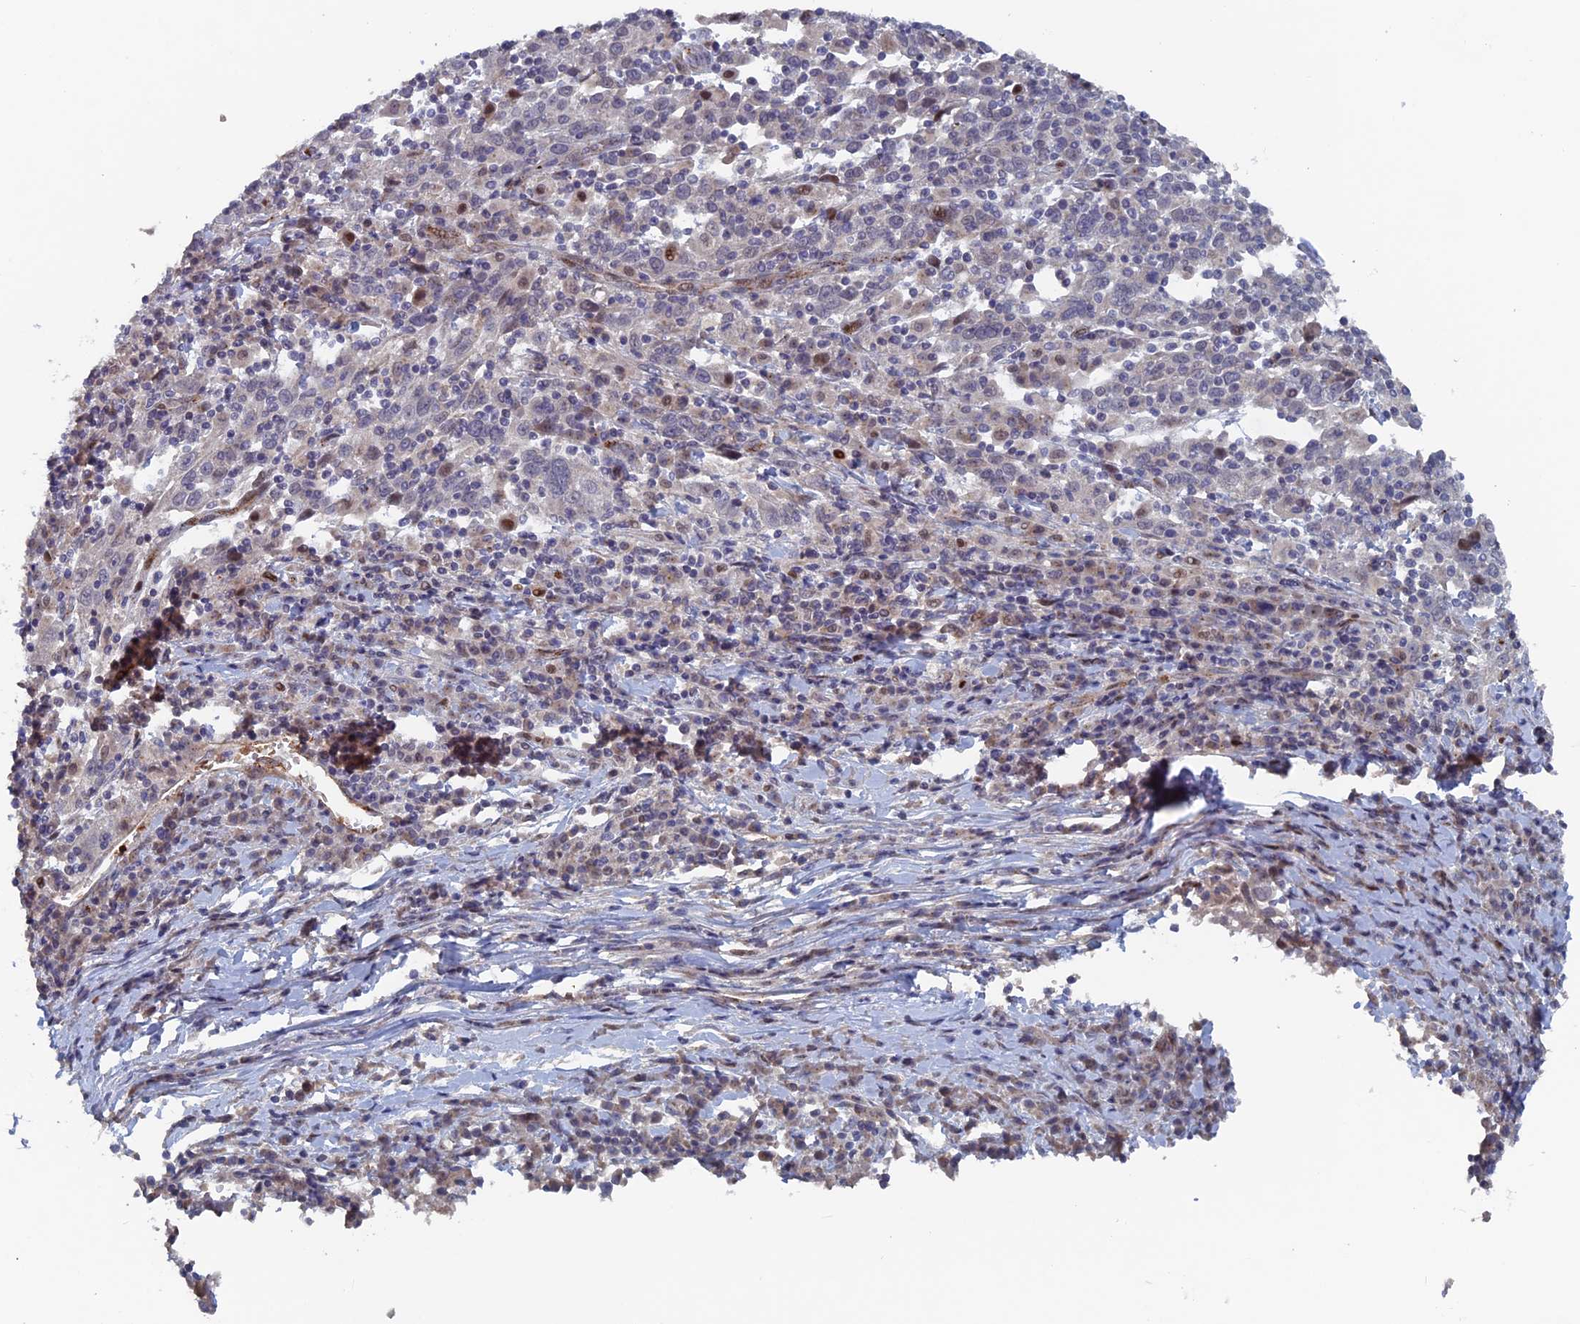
{"staining": {"intensity": "moderate", "quantity": "<25%", "location": "nuclear"}, "tissue": "cervical cancer", "cell_type": "Tumor cells", "image_type": "cancer", "snomed": [{"axis": "morphology", "description": "Squamous cell carcinoma, NOS"}, {"axis": "topography", "description": "Cervix"}], "caption": "A low amount of moderate nuclear positivity is present in about <25% of tumor cells in cervical cancer tissue. (DAB (3,3'-diaminobenzidine) IHC, brown staining for protein, blue staining for nuclei).", "gene": "SH3D21", "patient": {"sex": "female", "age": 46}}